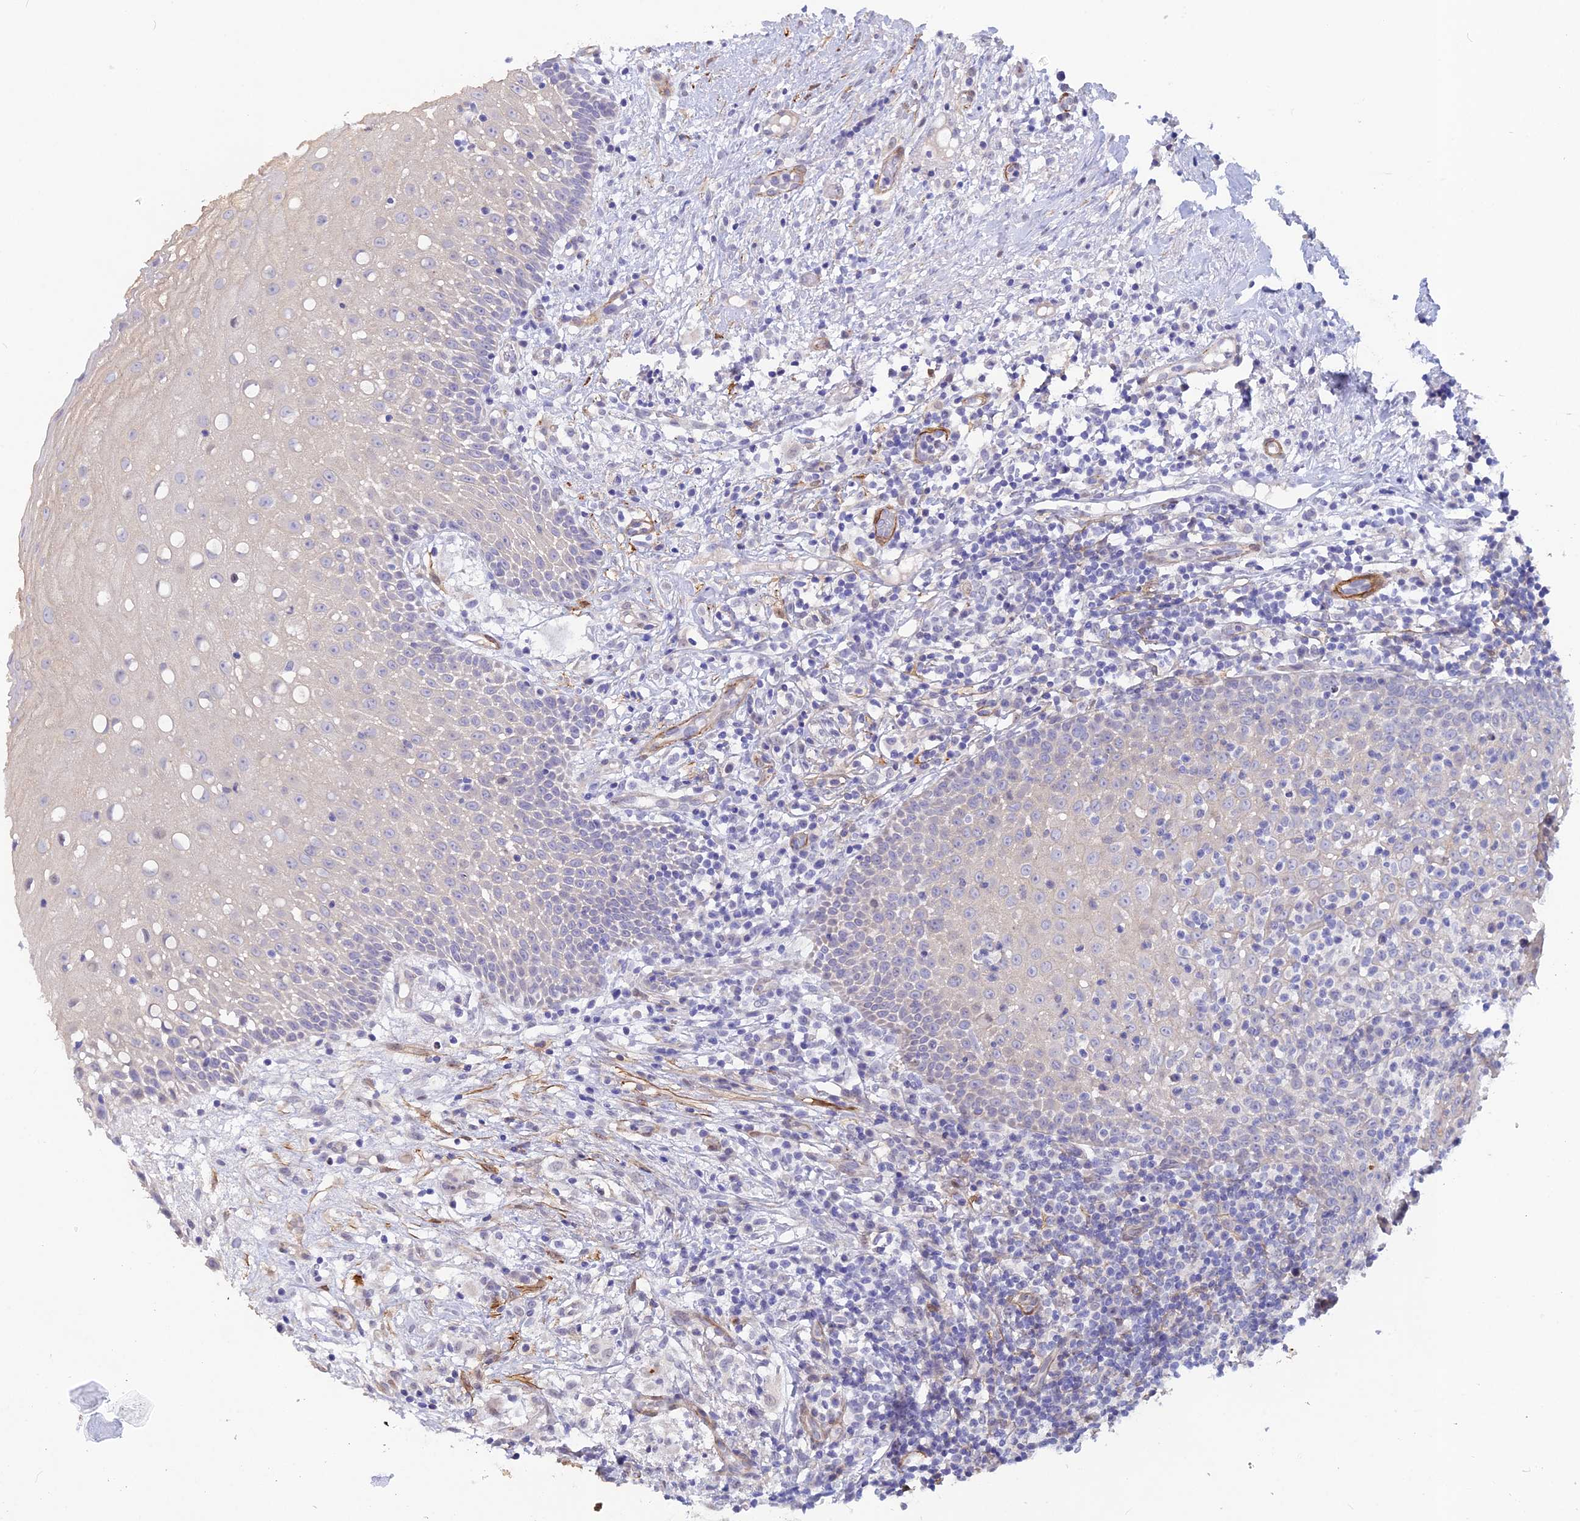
{"staining": {"intensity": "negative", "quantity": "none", "location": "none"}, "tissue": "oral mucosa", "cell_type": "Squamous epithelial cells", "image_type": "normal", "snomed": [{"axis": "morphology", "description": "Normal tissue, NOS"}, {"axis": "topography", "description": "Oral tissue"}], "caption": "Squamous epithelial cells show no significant protein staining in unremarkable oral mucosa. (DAB IHC visualized using brightfield microscopy, high magnification).", "gene": "CCDC154", "patient": {"sex": "female", "age": 69}}